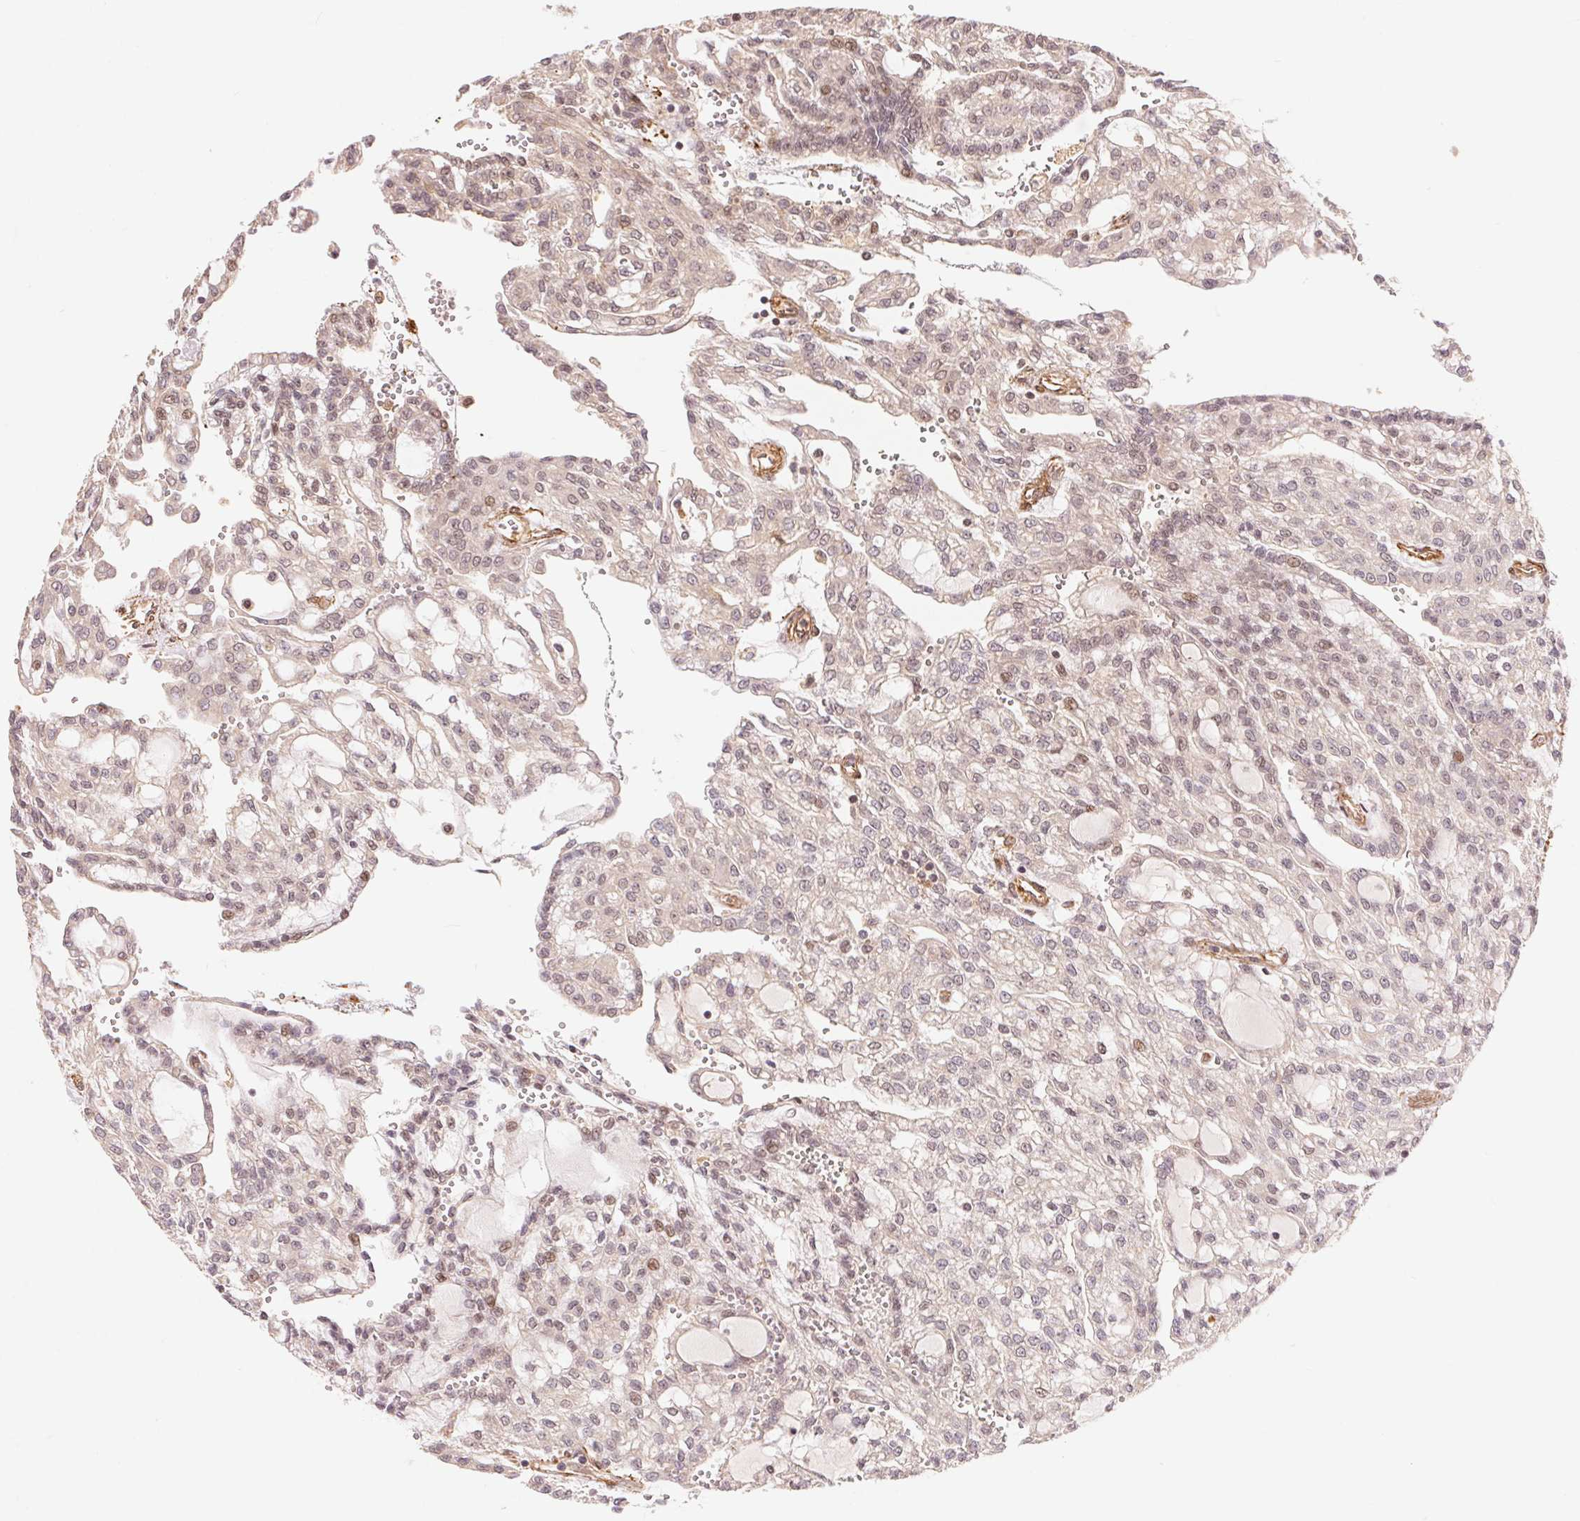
{"staining": {"intensity": "moderate", "quantity": "<25%", "location": "nuclear"}, "tissue": "renal cancer", "cell_type": "Tumor cells", "image_type": "cancer", "snomed": [{"axis": "morphology", "description": "Adenocarcinoma, NOS"}, {"axis": "topography", "description": "Kidney"}], "caption": "A micrograph of renal cancer (adenocarcinoma) stained for a protein displays moderate nuclear brown staining in tumor cells.", "gene": "TNIP2", "patient": {"sex": "male", "age": 63}}